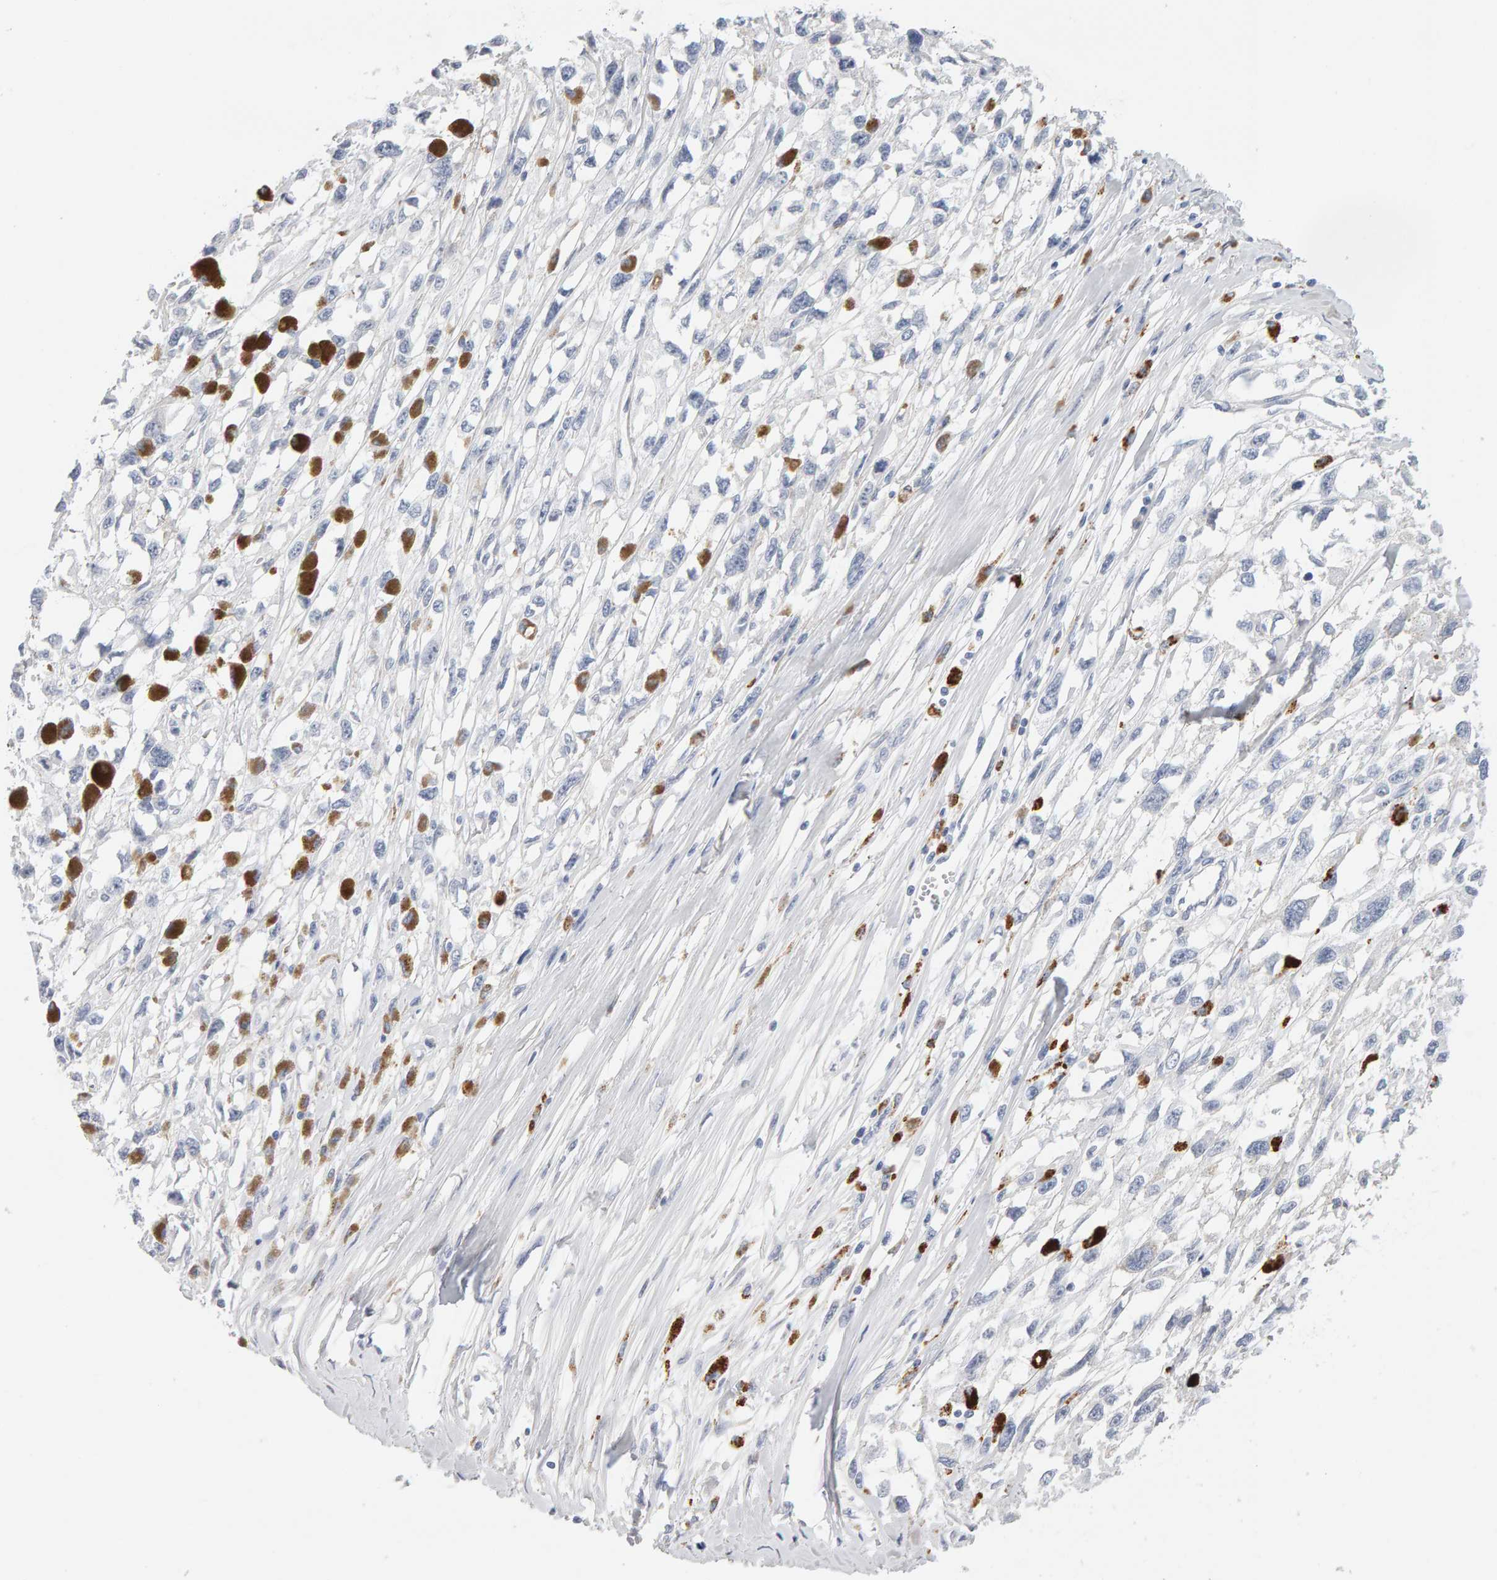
{"staining": {"intensity": "negative", "quantity": "none", "location": "none"}, "tissue": "melanoma", "cell_type": "Tumor cells", "image_type": "cancer", "snomed": [{"axis": "morphology", "description": "Malignant melanoma, Metastatic site"}, {"axis": "topography", "description": "Lymph node"}], "caption": "Human melanoma stained for a protein using IHC demonstrates no staining in tumor cells.", "gene": "METRNL", "patient": {"sex": "male", "age": 59}}